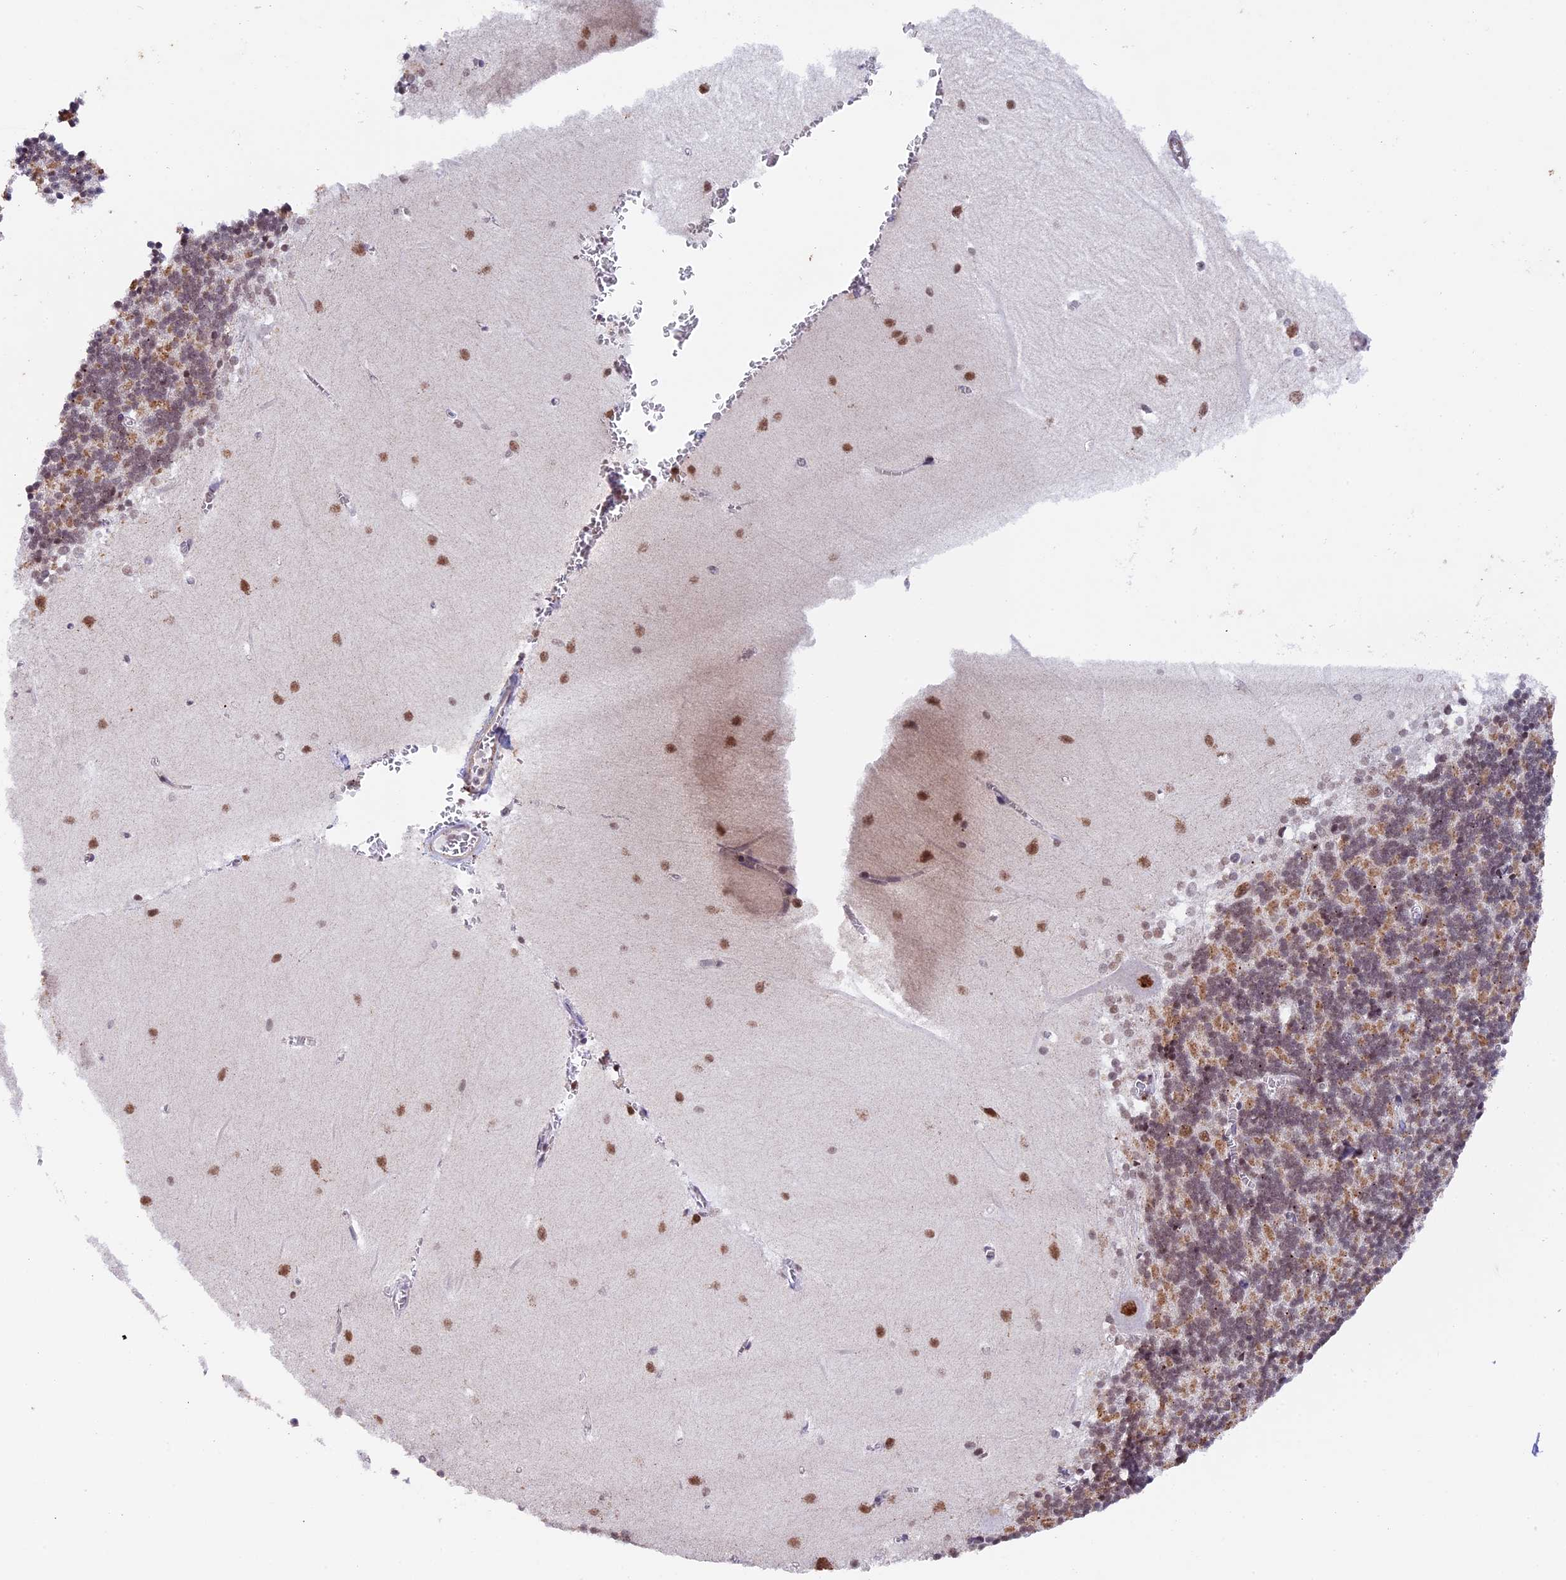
{"staining": {"intensity": "moderate", "quantity": ">75%", "location": "cytoplasmic/membranous"}, "tissue": "cerebellum", "cell_type": "Cells in granular layer", "image_type": "normal", "snomed": [{"axis": "morphology", "description": "Normal tissue, NOS"}, {"axis": "topography", "description": "Cerebellum"}], "caption": "Immunohistochemistry (IHC) micrograph of unremarkable human cerebellum stained for a protein (brown), which demonstrates medium levels of moderate cytoplasmic/membranous expression in approximately >75% of cells in granular layer.", "gene": "TFAM", "patient": {"sex": "male", "age": 37}}